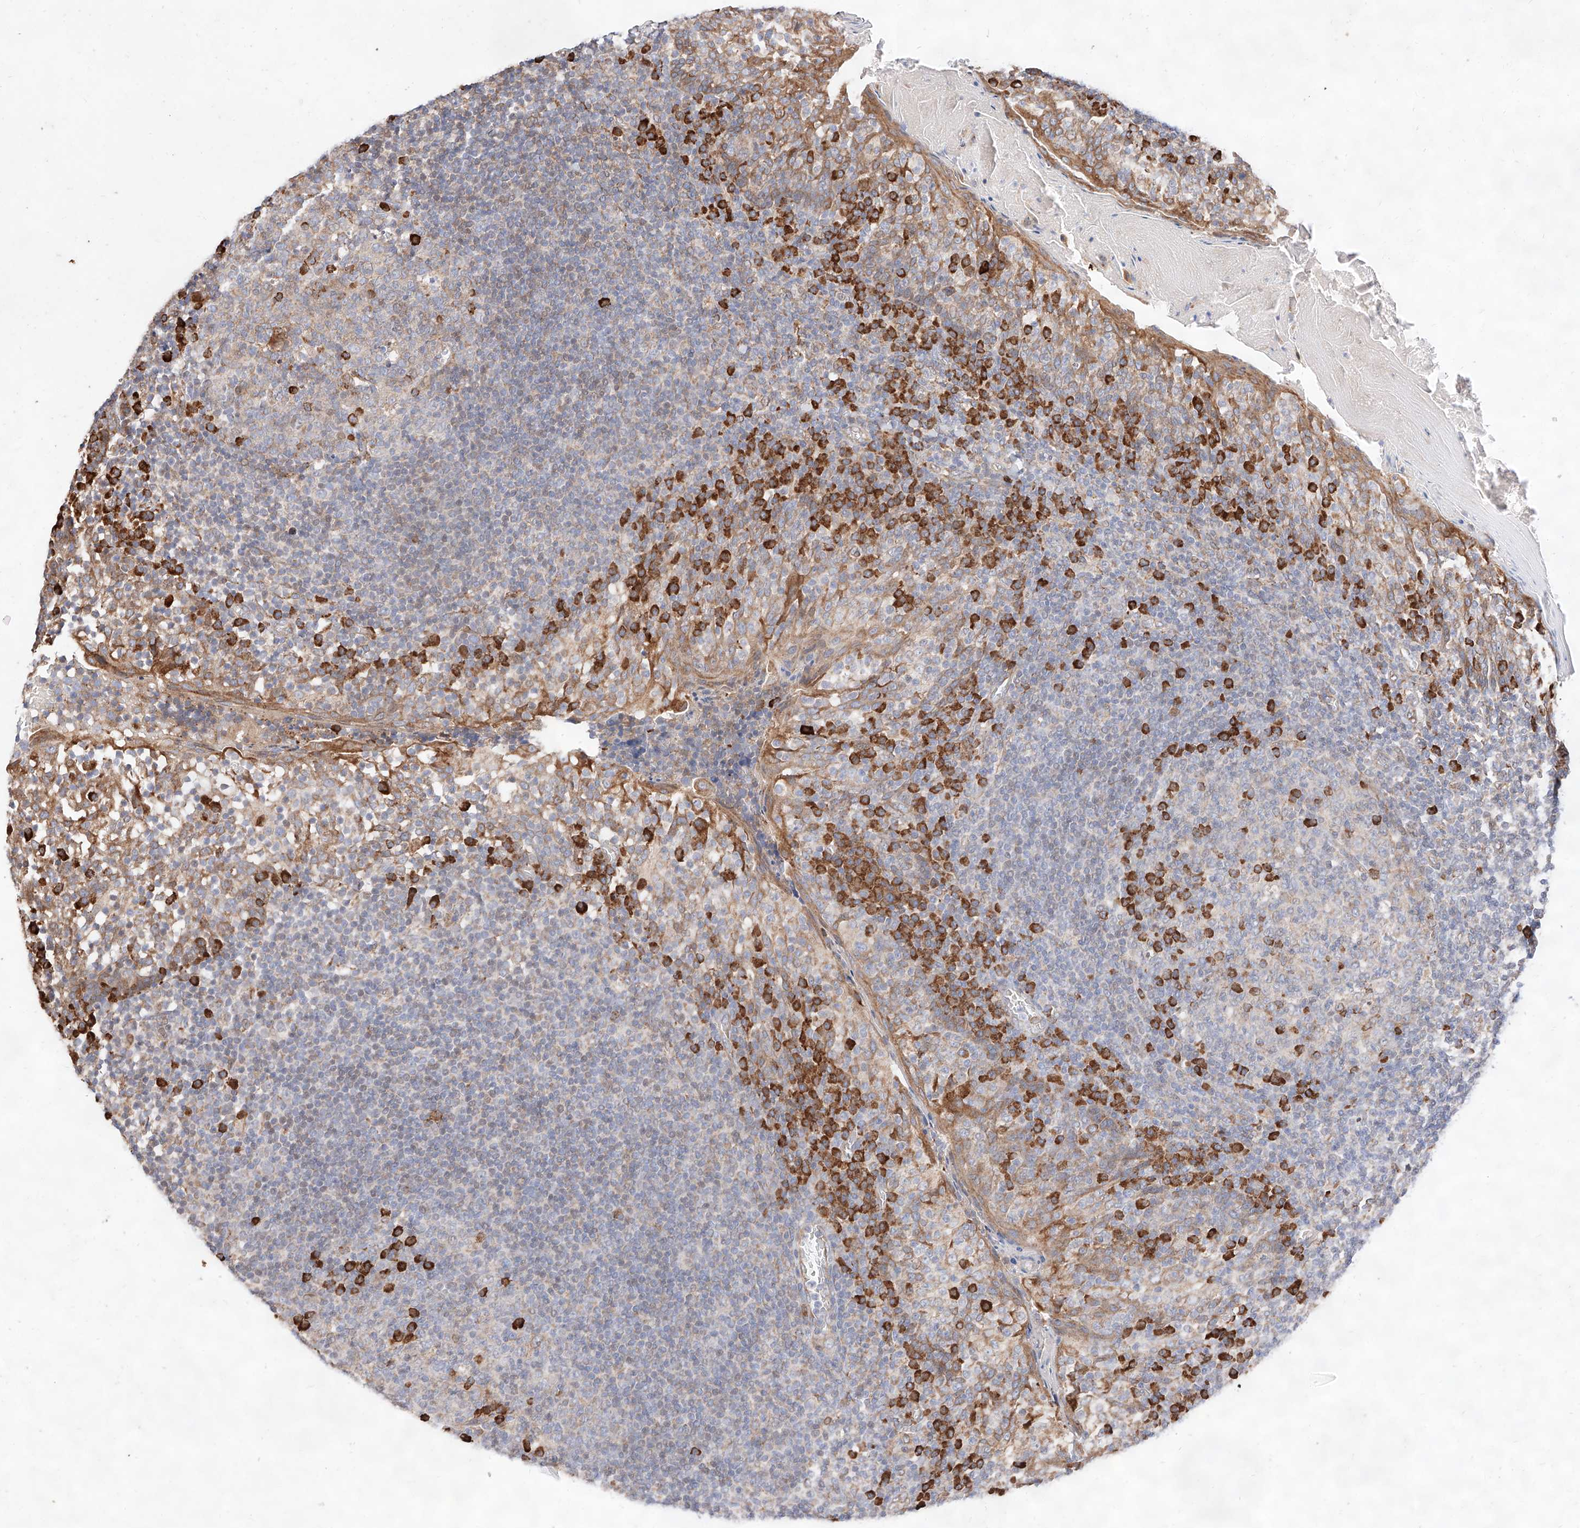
{"staining": {"intensity": "moderate", "quantity": "<25%", "location": "nuclear"}, "tissue": "tonsil", "cell_type": "Germinal center cells", "image_type": "normal", "snomed": [{"axis": "morphology", "description": "Normal tissue, NOS"}, {"axis": "topography", "description": "Tonsil"}], "caption": "The image displays immunohistochemical staining of unremarkable tonsil. There is moderate nuclear staining is seen in about <25% of germinal center cells. The protein is shown in brown color, while the nuclei are stained blue.", "gene": "ATP9B", "patient": {"sex": "female", "age": 19}}